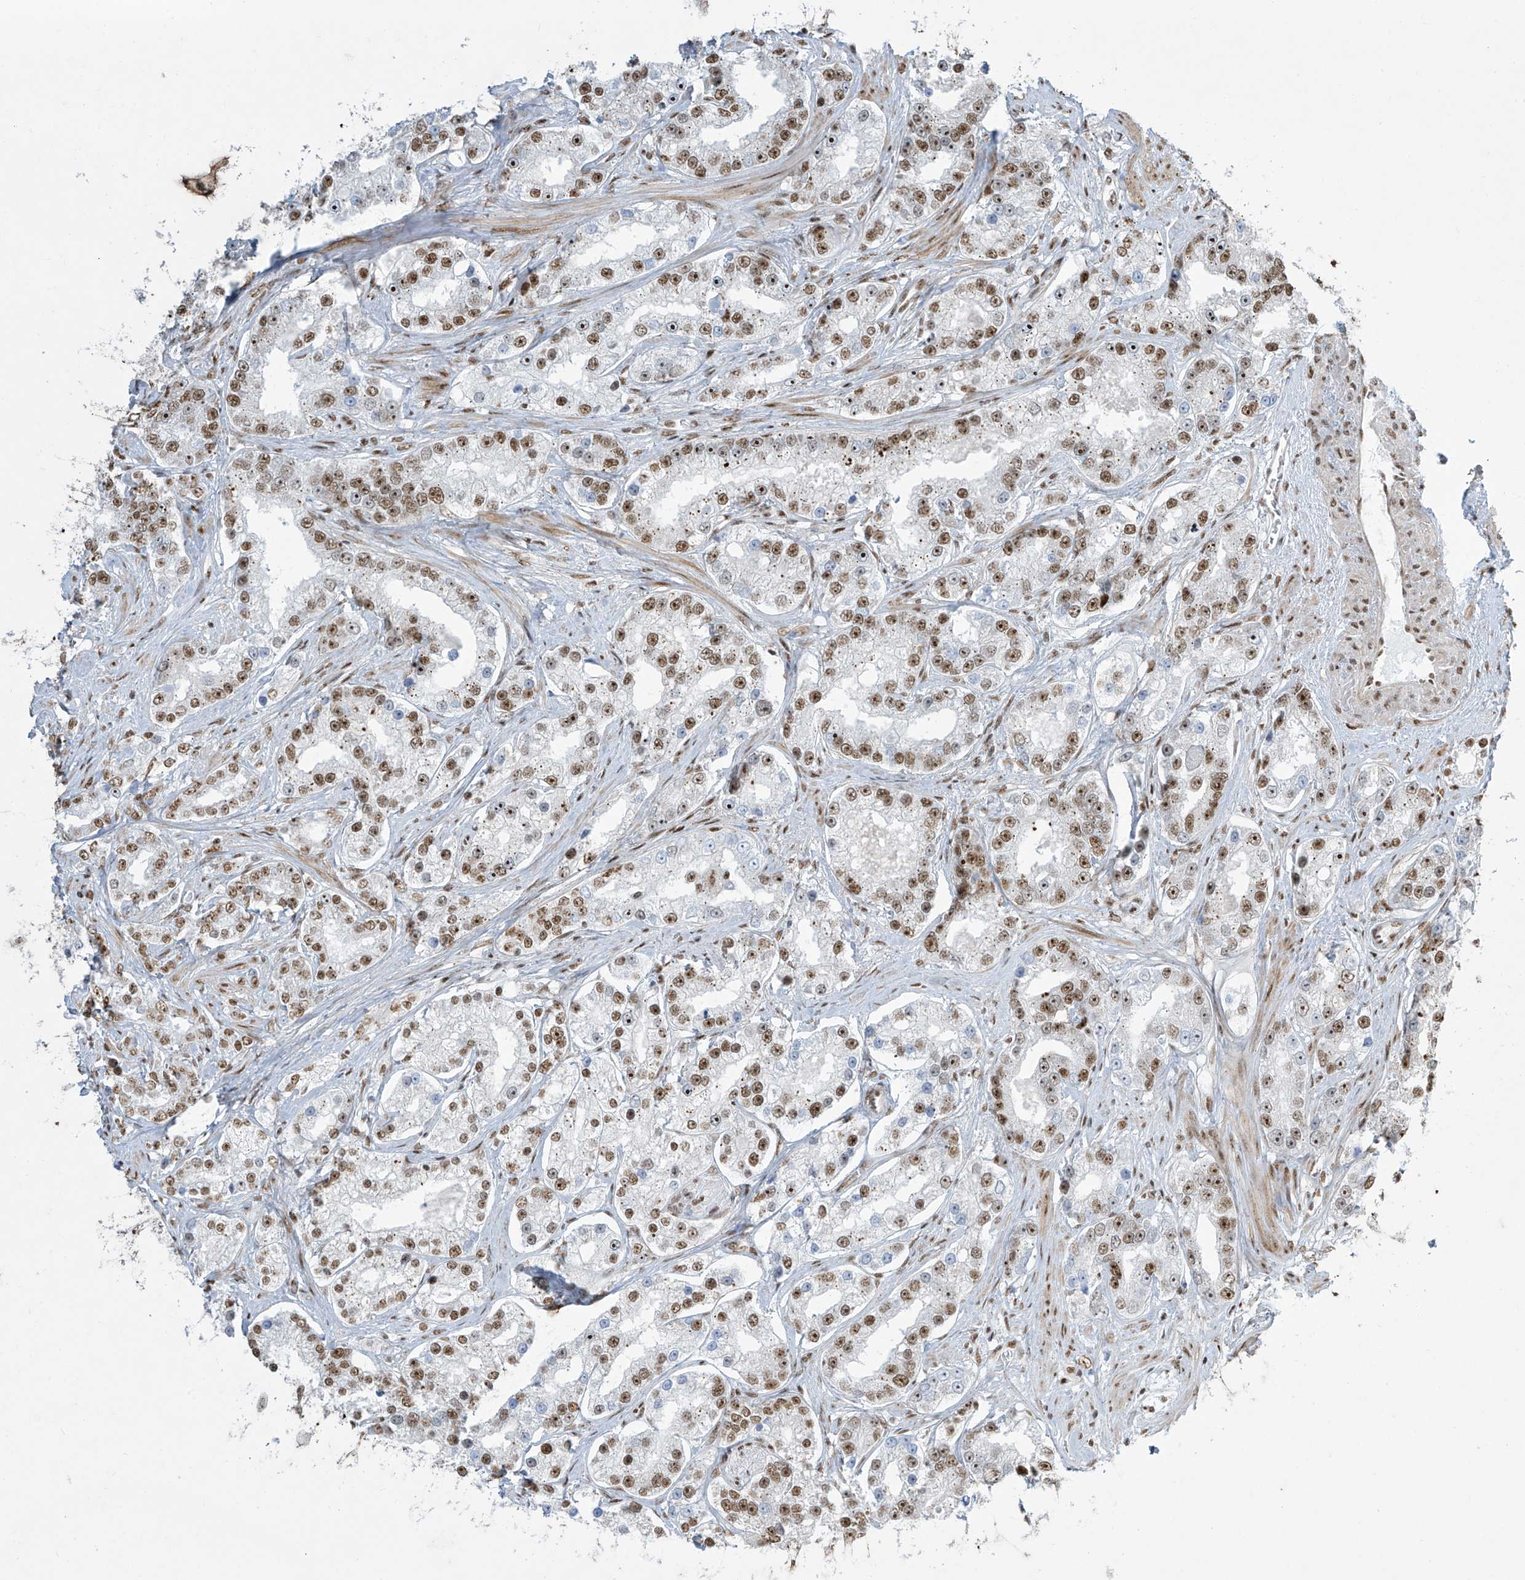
{"staining": {"intensity": "moderate", "quantity": ">75%", "location": "nuclear"}, "tissue": "prostate cancer", "cell_type": "Tumor cells", "image_type": "cancer", "snomed": [{"axis": "morphology", "description": "Normal tissue, NOS"}, {"axis": "morphology", "description": "Adenocarcinoma, High grade"}, {"axis": "topography", "description": "Prostate"}], "caption": "Prostate cancer (adenocarcinoma (high-grade)) stained with immunohistochemistry (IHC) demonstrates moderate nuclear staining in approximately >75% of tumor cells.", "gene": "MS4A6A", "patient": {"sex": "male", "age": 83}}